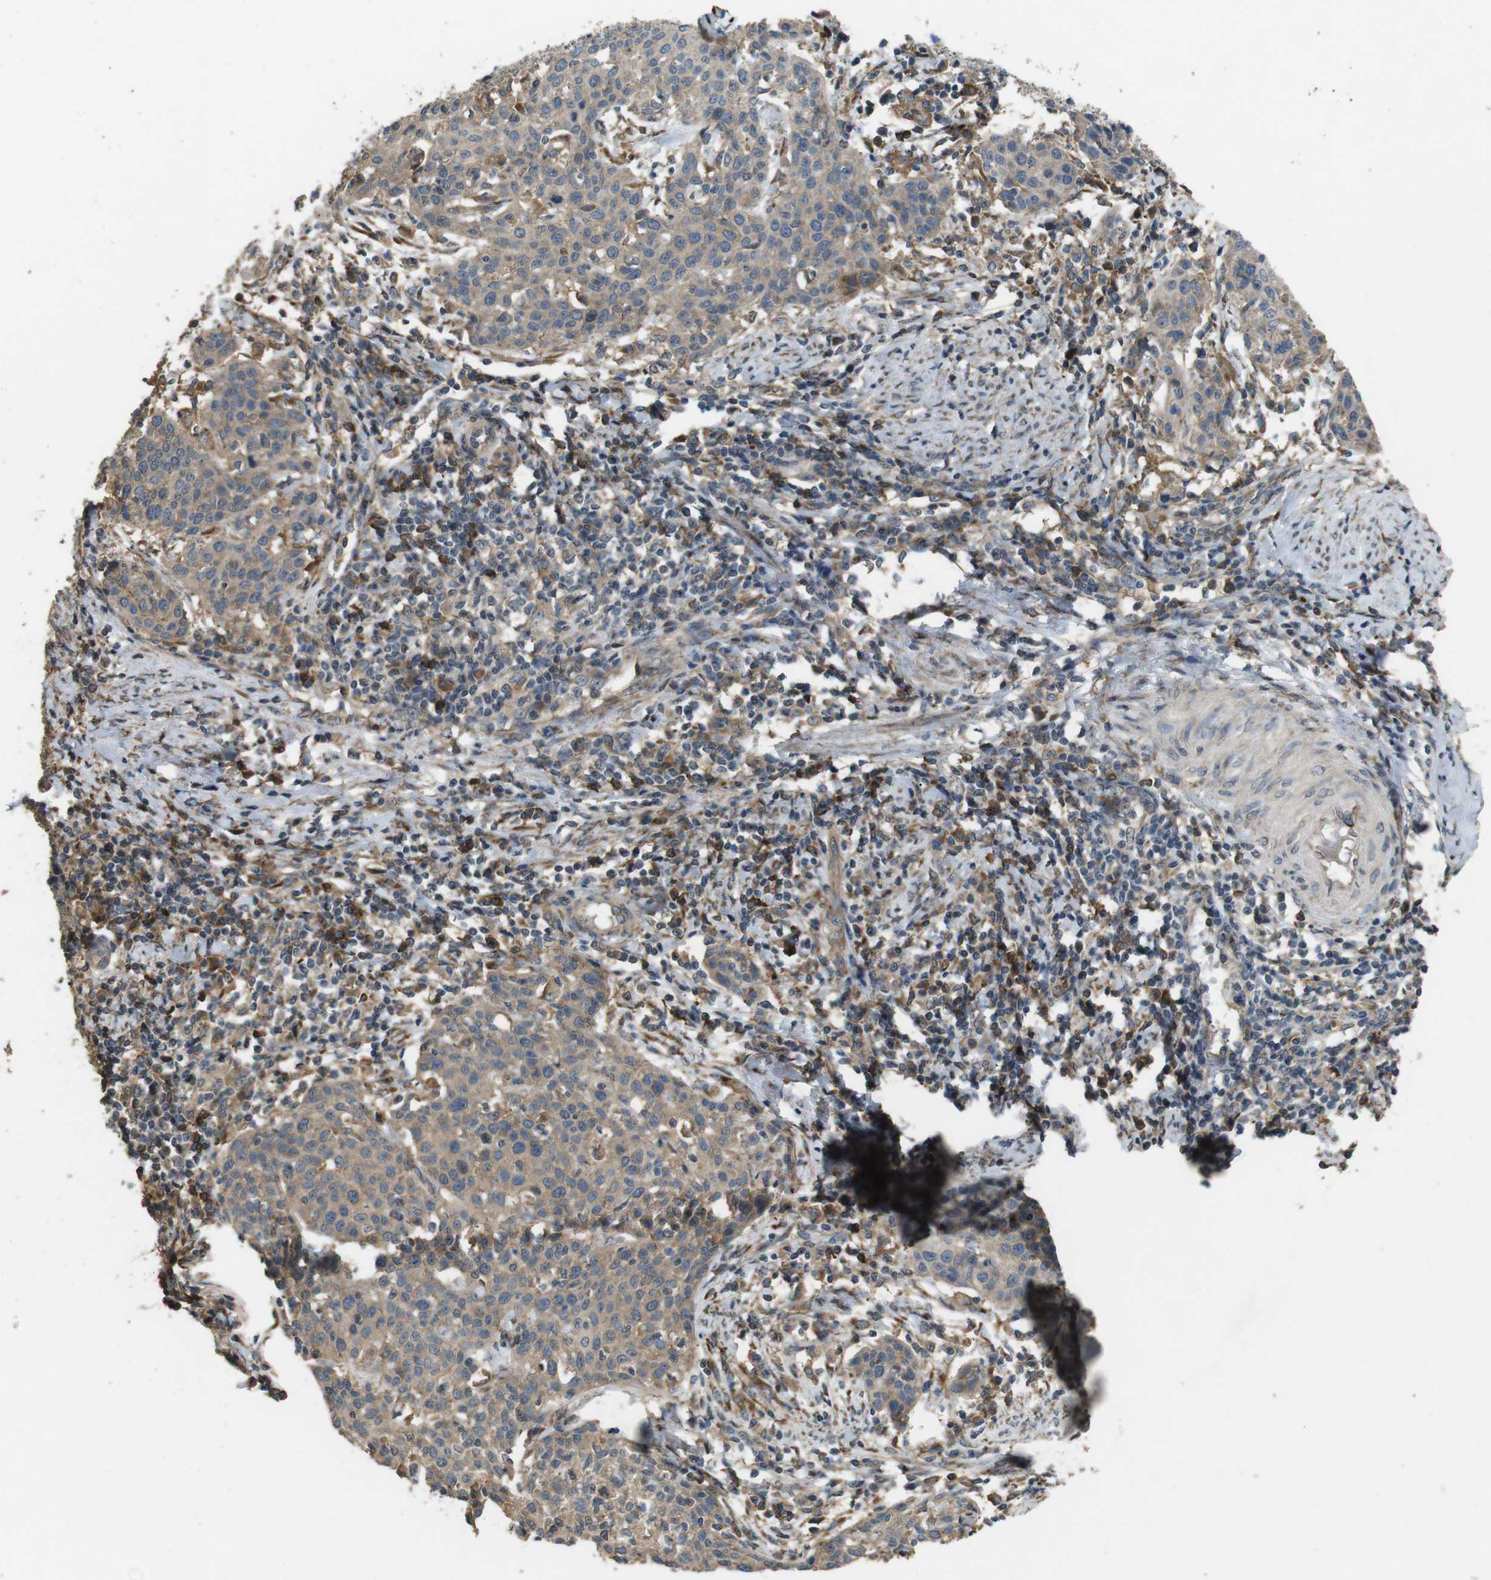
{"staining": {"intensity": "weak", "quantity": ">75%", "location": "cytoplasmic/membranous"}, "tissue": "cervical cancer", "cell_type": "Tumor cells", "image_type": "cancer", "snomed": [{"axis": "morphology", "description": "Squamous cell carcinoma, NOS"}, {"axis": "topography", "description": "Cervix"}], "caption": "This is a photomicrograph of immunohistochemistry (IHC) staining of cervical squamous cell carcinoma, which shows weak staining in the cytoplasmic/membranous of tumor cells.", "gene": "ARHGAP24", "patient": {"sex": "female", "age": 38}}